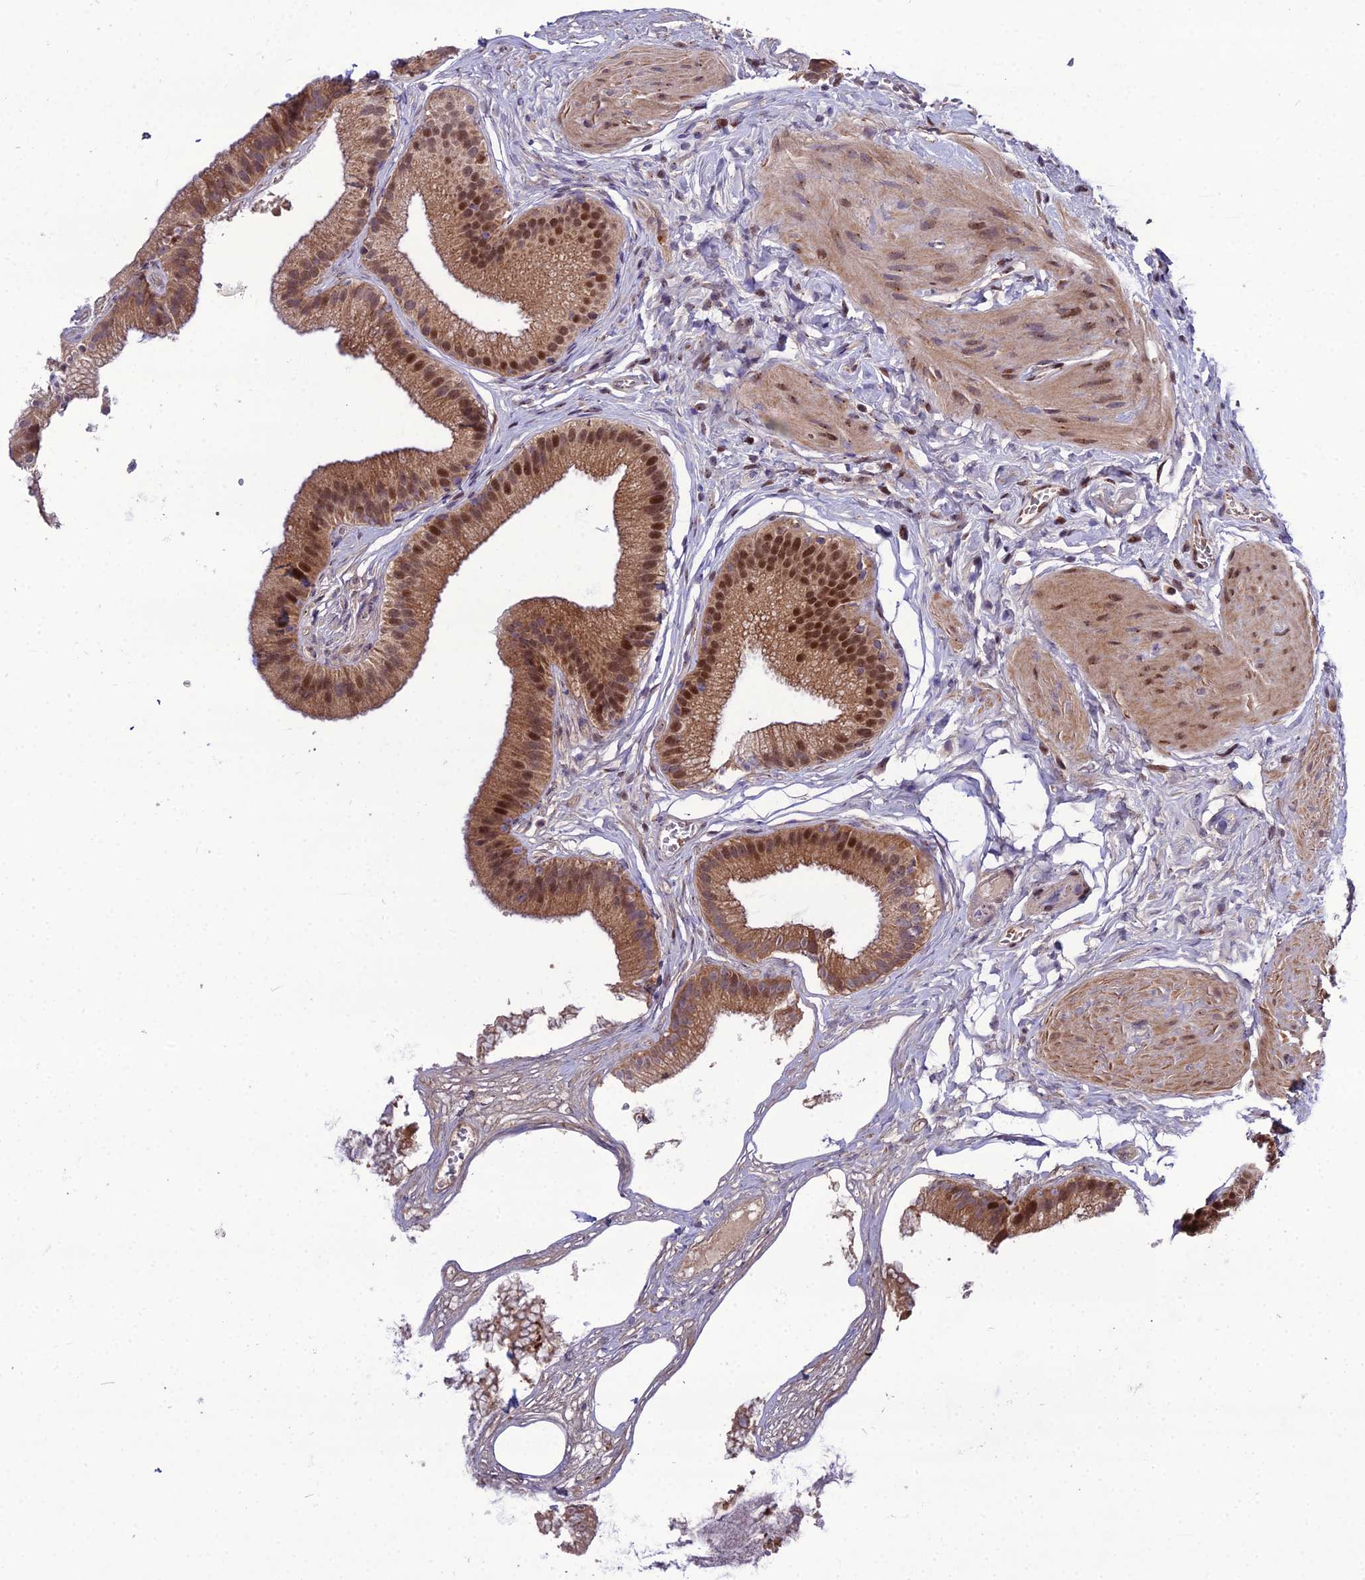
{"staining": {"intensity": "strong", "quantity": ">75%", "location": "cytoplasmic/membranous,nuclear"}, "tissue": "gallbladder", "cell_type": "Glandular cells", "image_type": "normal", "snomed": [{"axis": "morphology", "description": "Normal tissue, NOS"}, {"axis": "topography", "description": "Gallbladder"}], "caption": "Gallbladder stained with immunohistochemistry (IHC) reveals strong cytoplasmic/membranous,nuclear staining in about >75% of glandular cells. The staining was performed using DAB (3,3'-diaminobenzidine), with brown indicating positive protein expression. Nuclei are stained blue with hematoxylin.", "gene": "ARL2", "patient": {"sex": "female", "age": 54}}